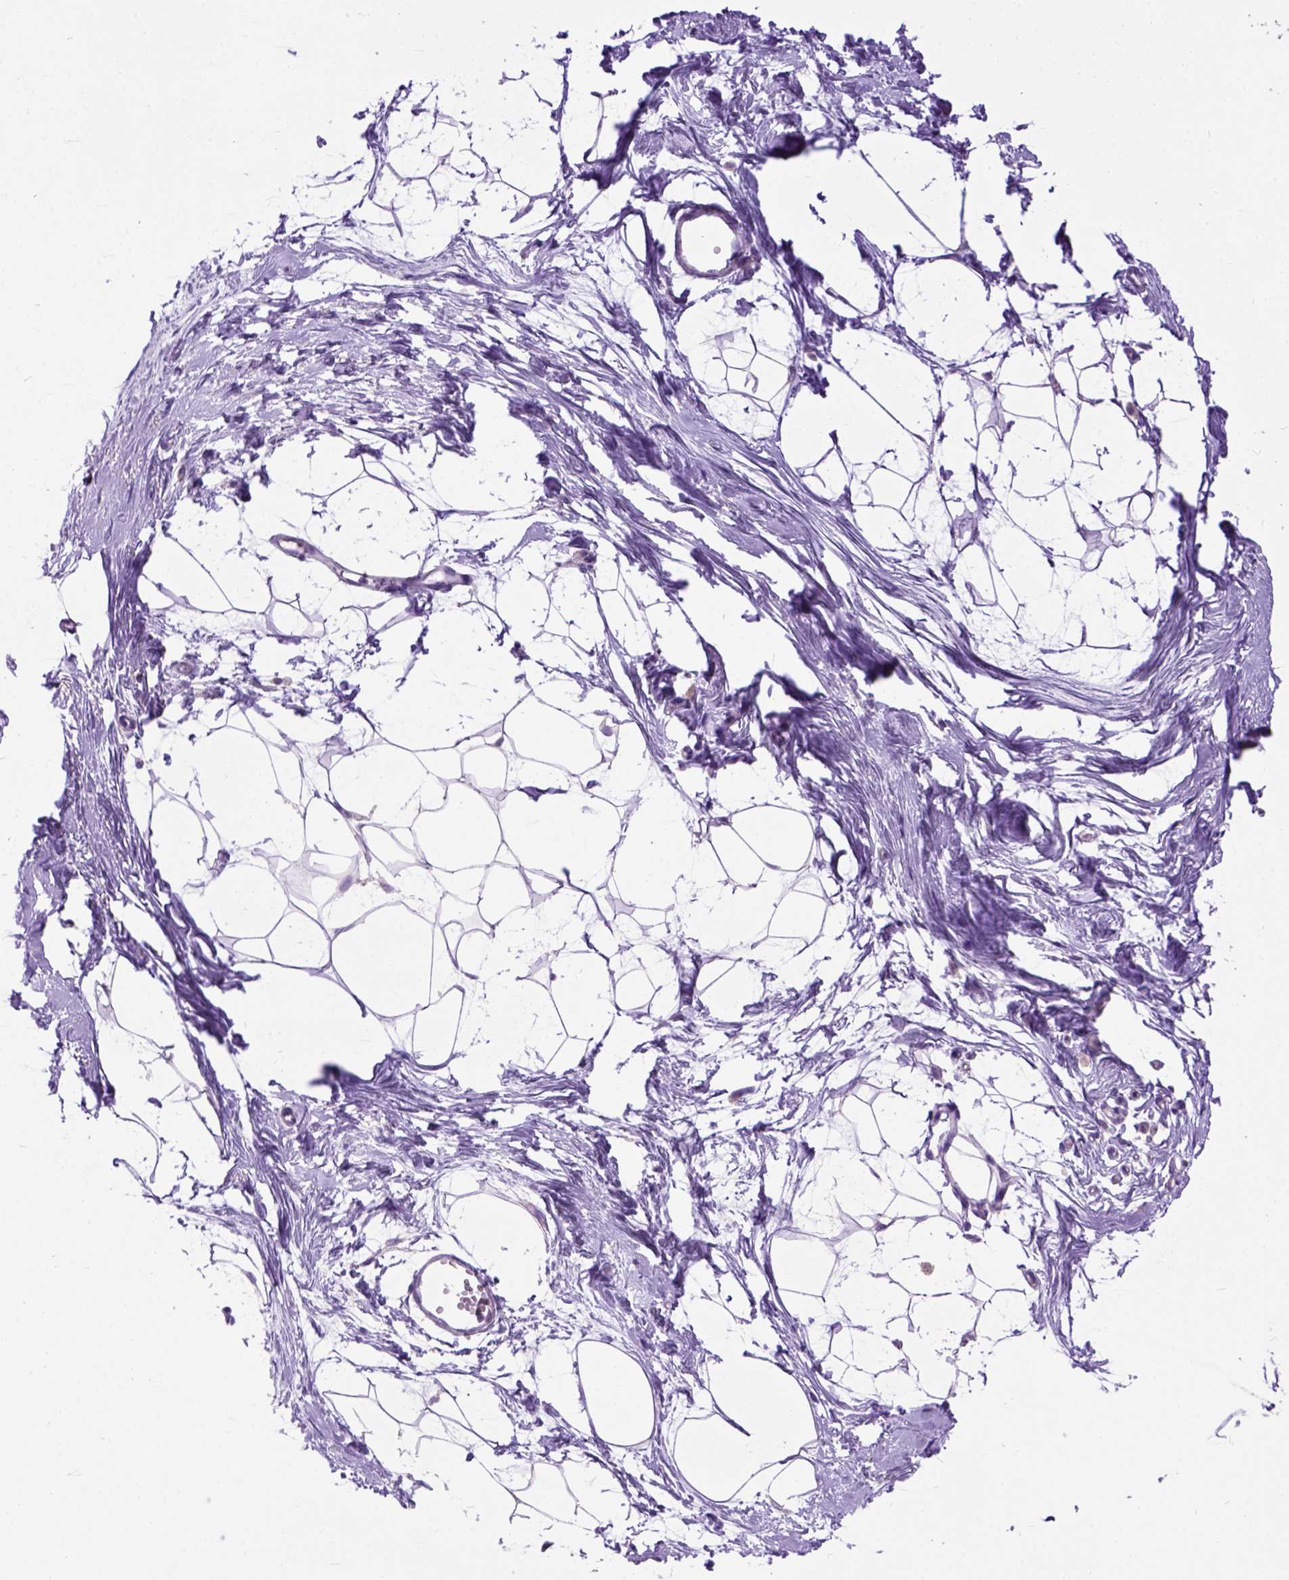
{"staining": {"intensity": "negative", "quantity": "none", "location": "none"}, "tissue": "breast", "cell_type": "Adipocytes", "image_type": "normal", "snomed": [{"axis": "morphology", "description": "Normal tissue, NOS"}, {"axis": "topography", "description": "Breast"}], "caption": "Protein analysis of benign breast exhibits no significant positivity in adipocytes. (Stains: DAB immunohistochemistry (IHC) with hematoxylin counter stain, Microscopy: brightfield microscopy at high magnification).", "gene": "MAPT", "patient": {"sex": "female", "age": 45}}